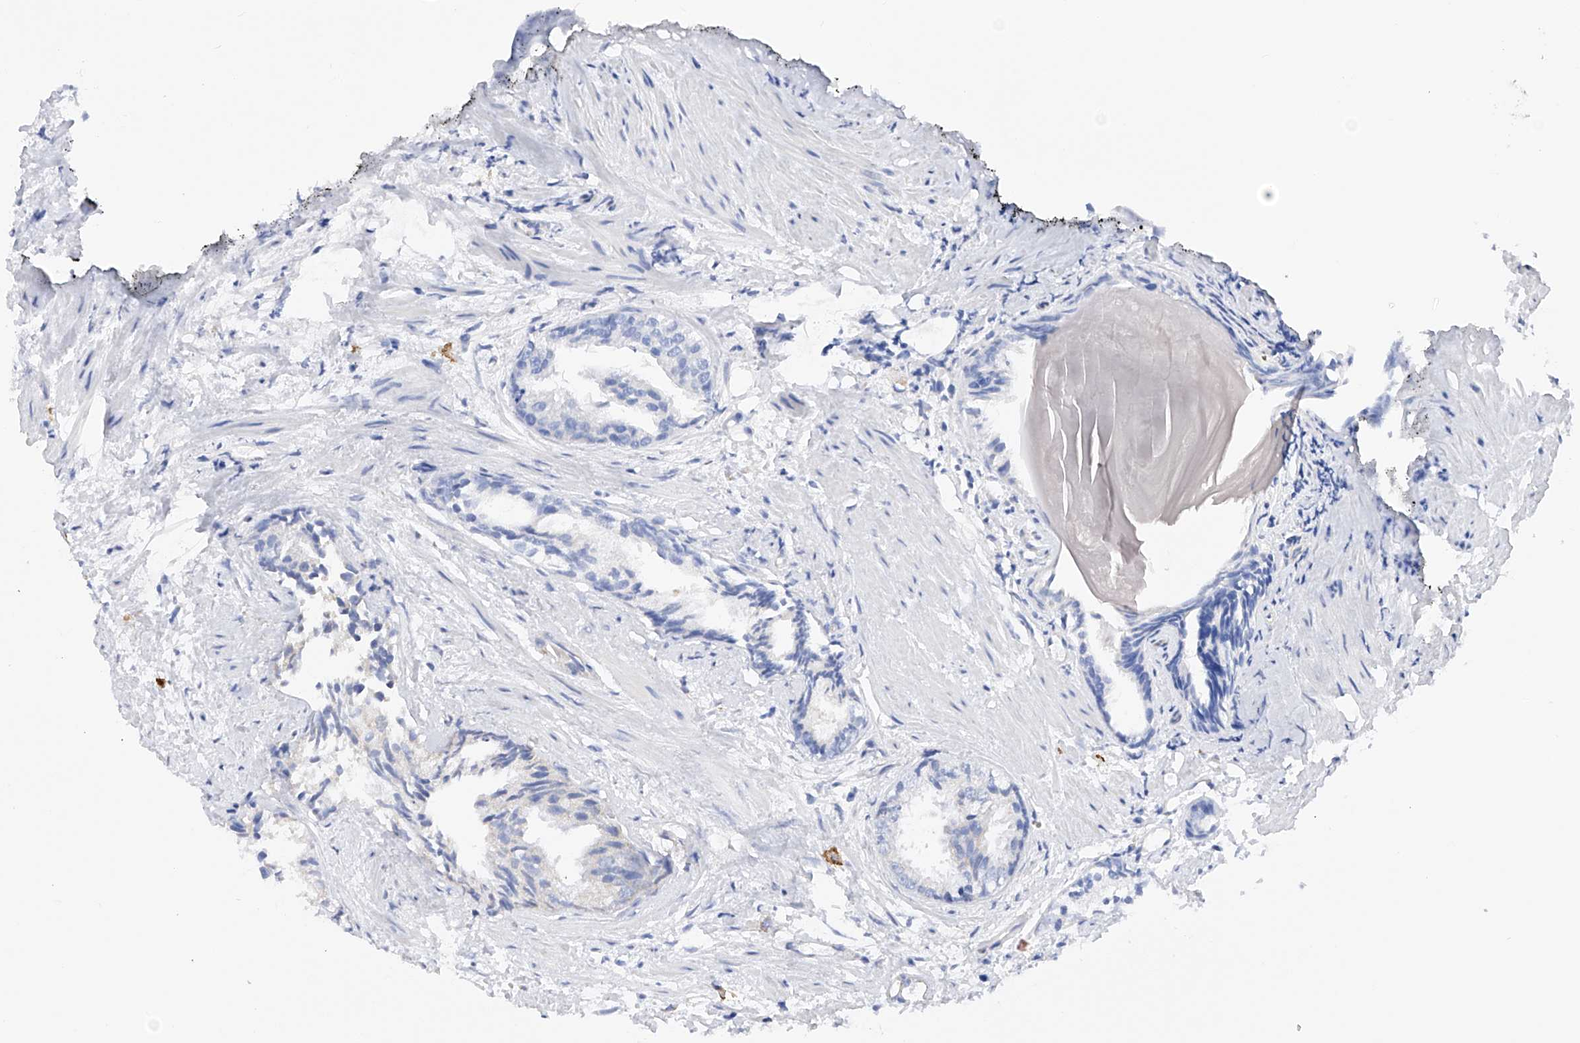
{"staining": {"intensity": "negative", "quantity": "none", "location": "none"}, "tissue": "prostate cancer", "cell_type": "Tumor cells", "image_type": "cancer", "snomed": [{"axis": "morphology", "description": "Adenocarcinoma, Low grade"}, {"axis": "topography", "description": "Prostate"}], "caption": "Human prostate cancer stained for a protein using immunohistochemistry (IHC) reveals no expression in tumor cells.", "gene": "FLG", "patient": {"sex": "male", "age": 88}}